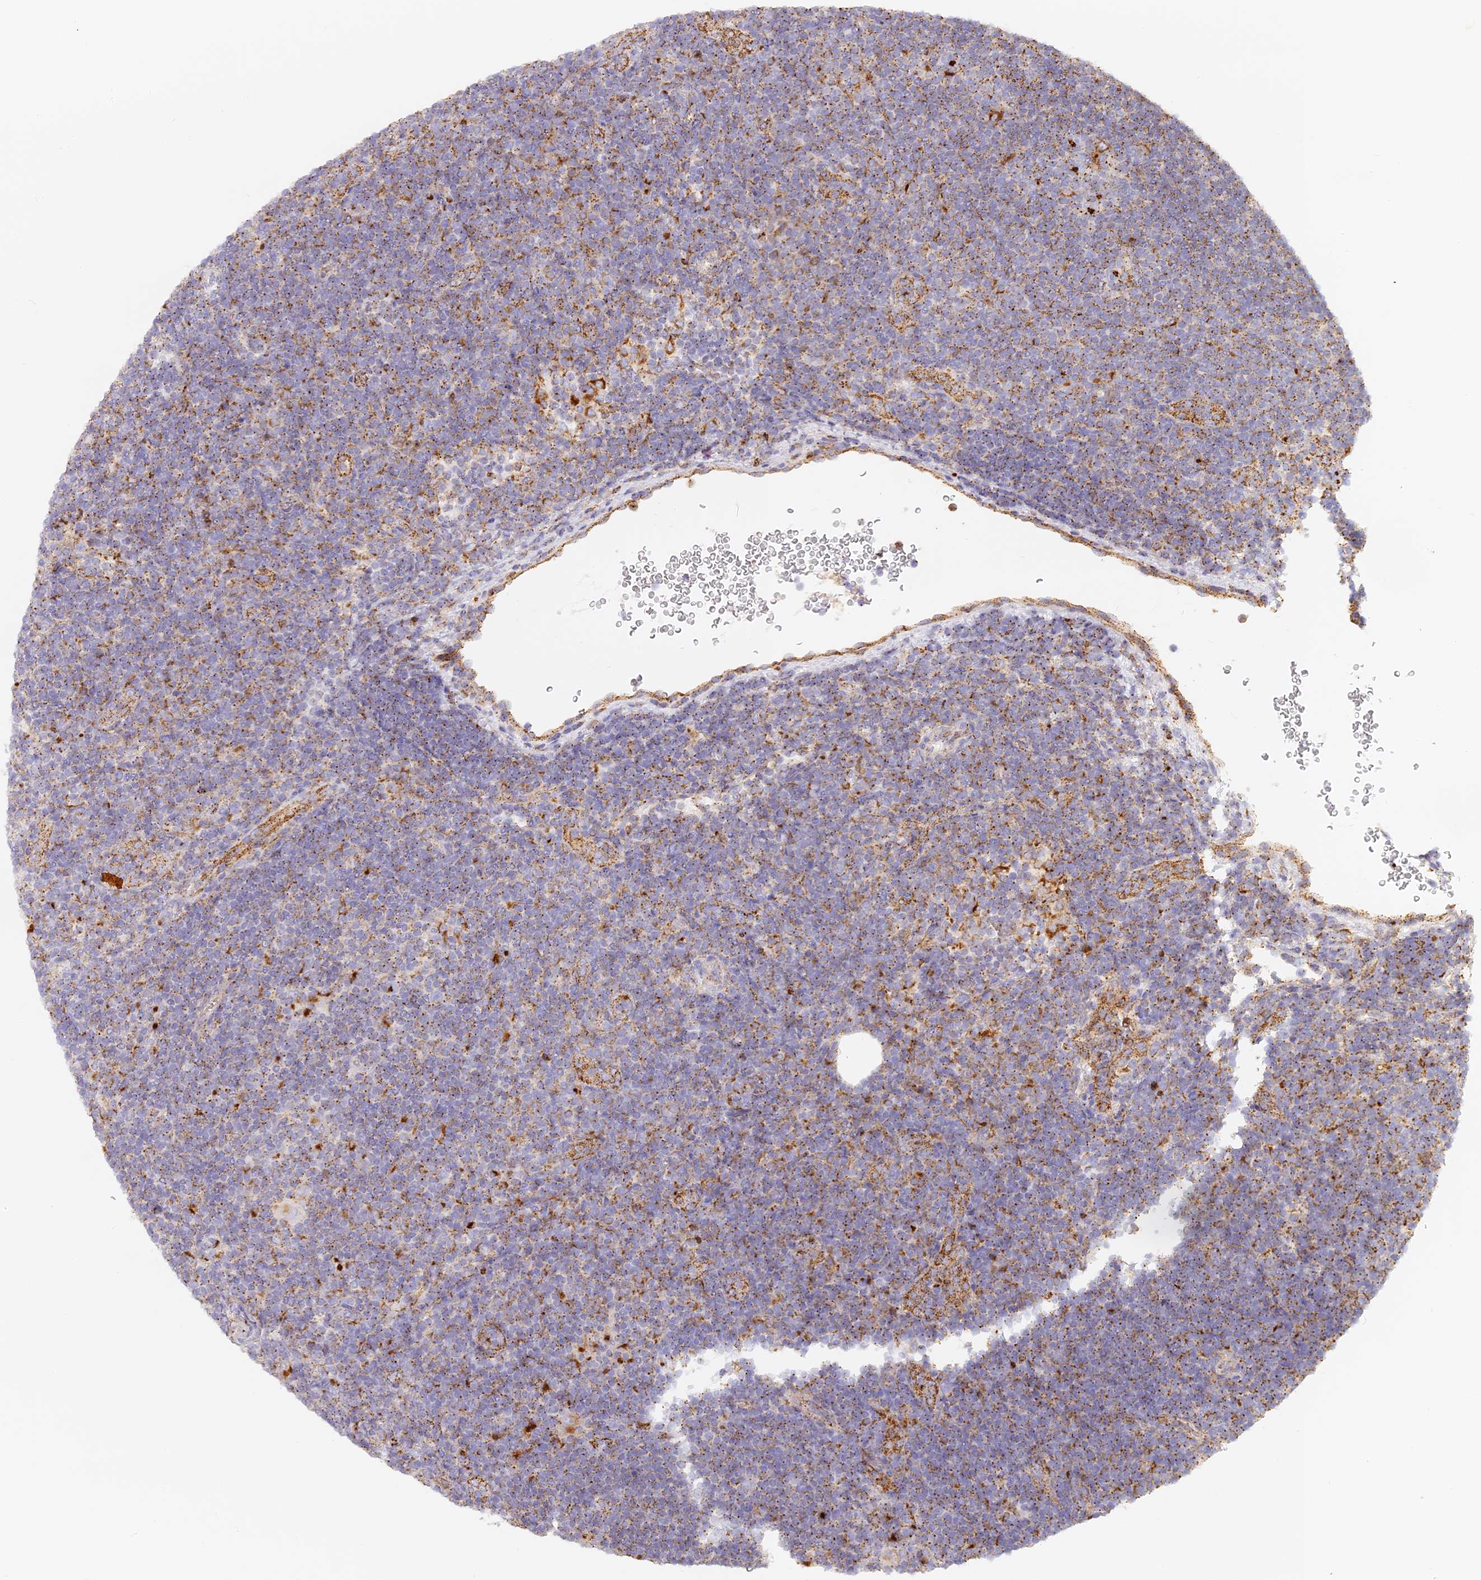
{"staining": {"intensity": "negative", "quantity": "none", "location": "none"}, "tissue": "lymphoma", "cell_type": "Tumor cells", "image_type": "cancer", "snomed": [{"axis": "morphology", "description": "Hodgkin's disease, NOS"}, {"axis": "topography", "description": "Lymph node"}], "caption": "Immunohistochemistry (IHC) micrograph of neoplastic tissue: Hodgkin's disease stained with DAB (3,3'-diaminobenzidine) shows no significant protein positivity in tumor cells.", "gene": "LAMP2", "patient": {"sex": "female", "age": 57}}